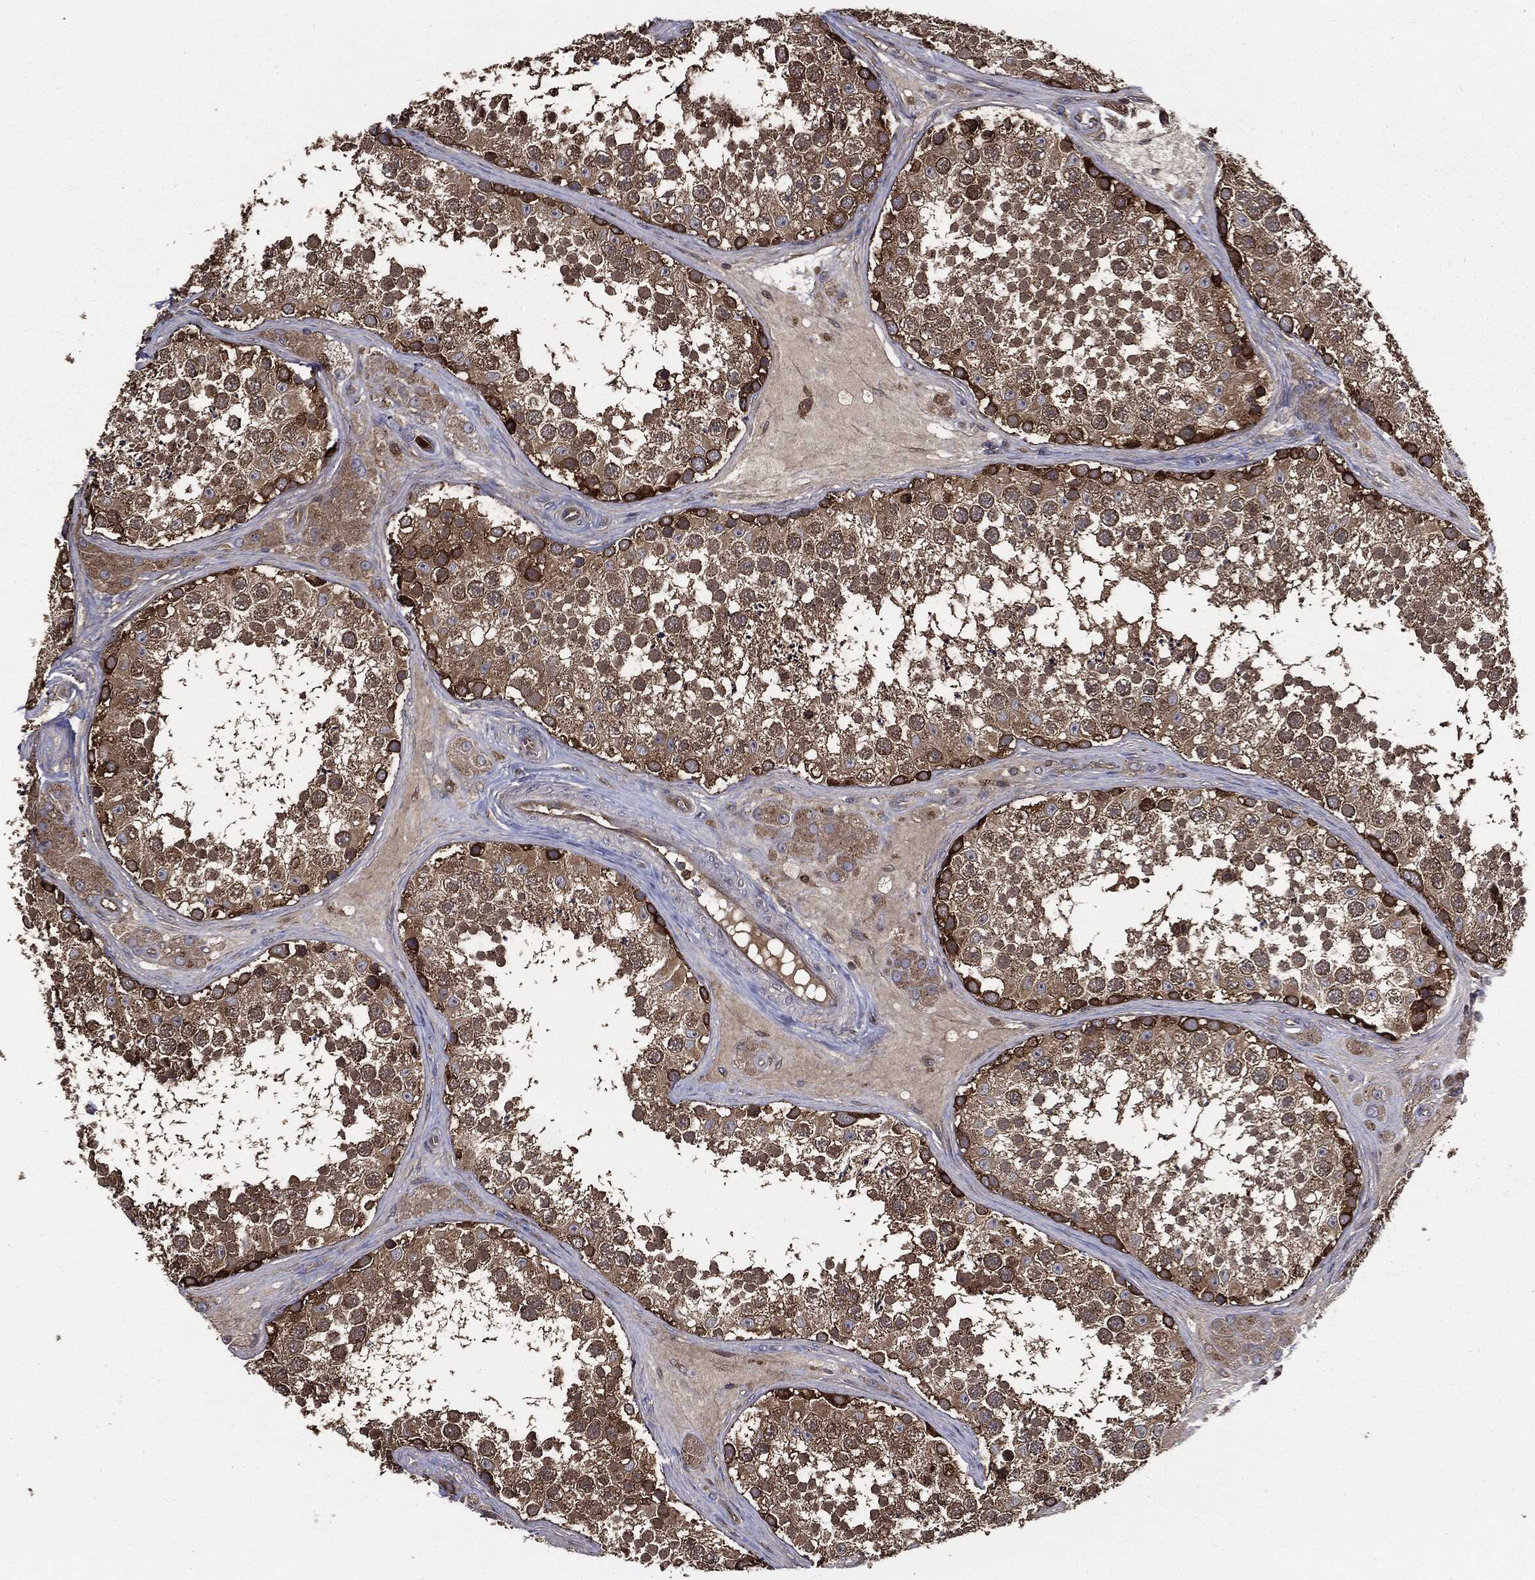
{"staining": {"intensity": "strong", "quantity": "<25%", "location": "cytoplasmic/membranous"}, "tissue": "testis", "cell_type": "Cells in seminiferous ducts", "image_type": "normal", "snomed": [{"axis": "morphology", "description": "Normal tissue, NOS"}, {"axis": "topography", "description": "Testis"}], "caption": "Immunohistochemical staining of benign human testis shows strong cytoplasmic/membranous protein expression in approximately <25% of cells in seminiferous ducts. (DAB IHC with brightfield microscopy, high magnification).", "gene": "PDCD6IP", "patient": {"sex": "male", "age": 41}}